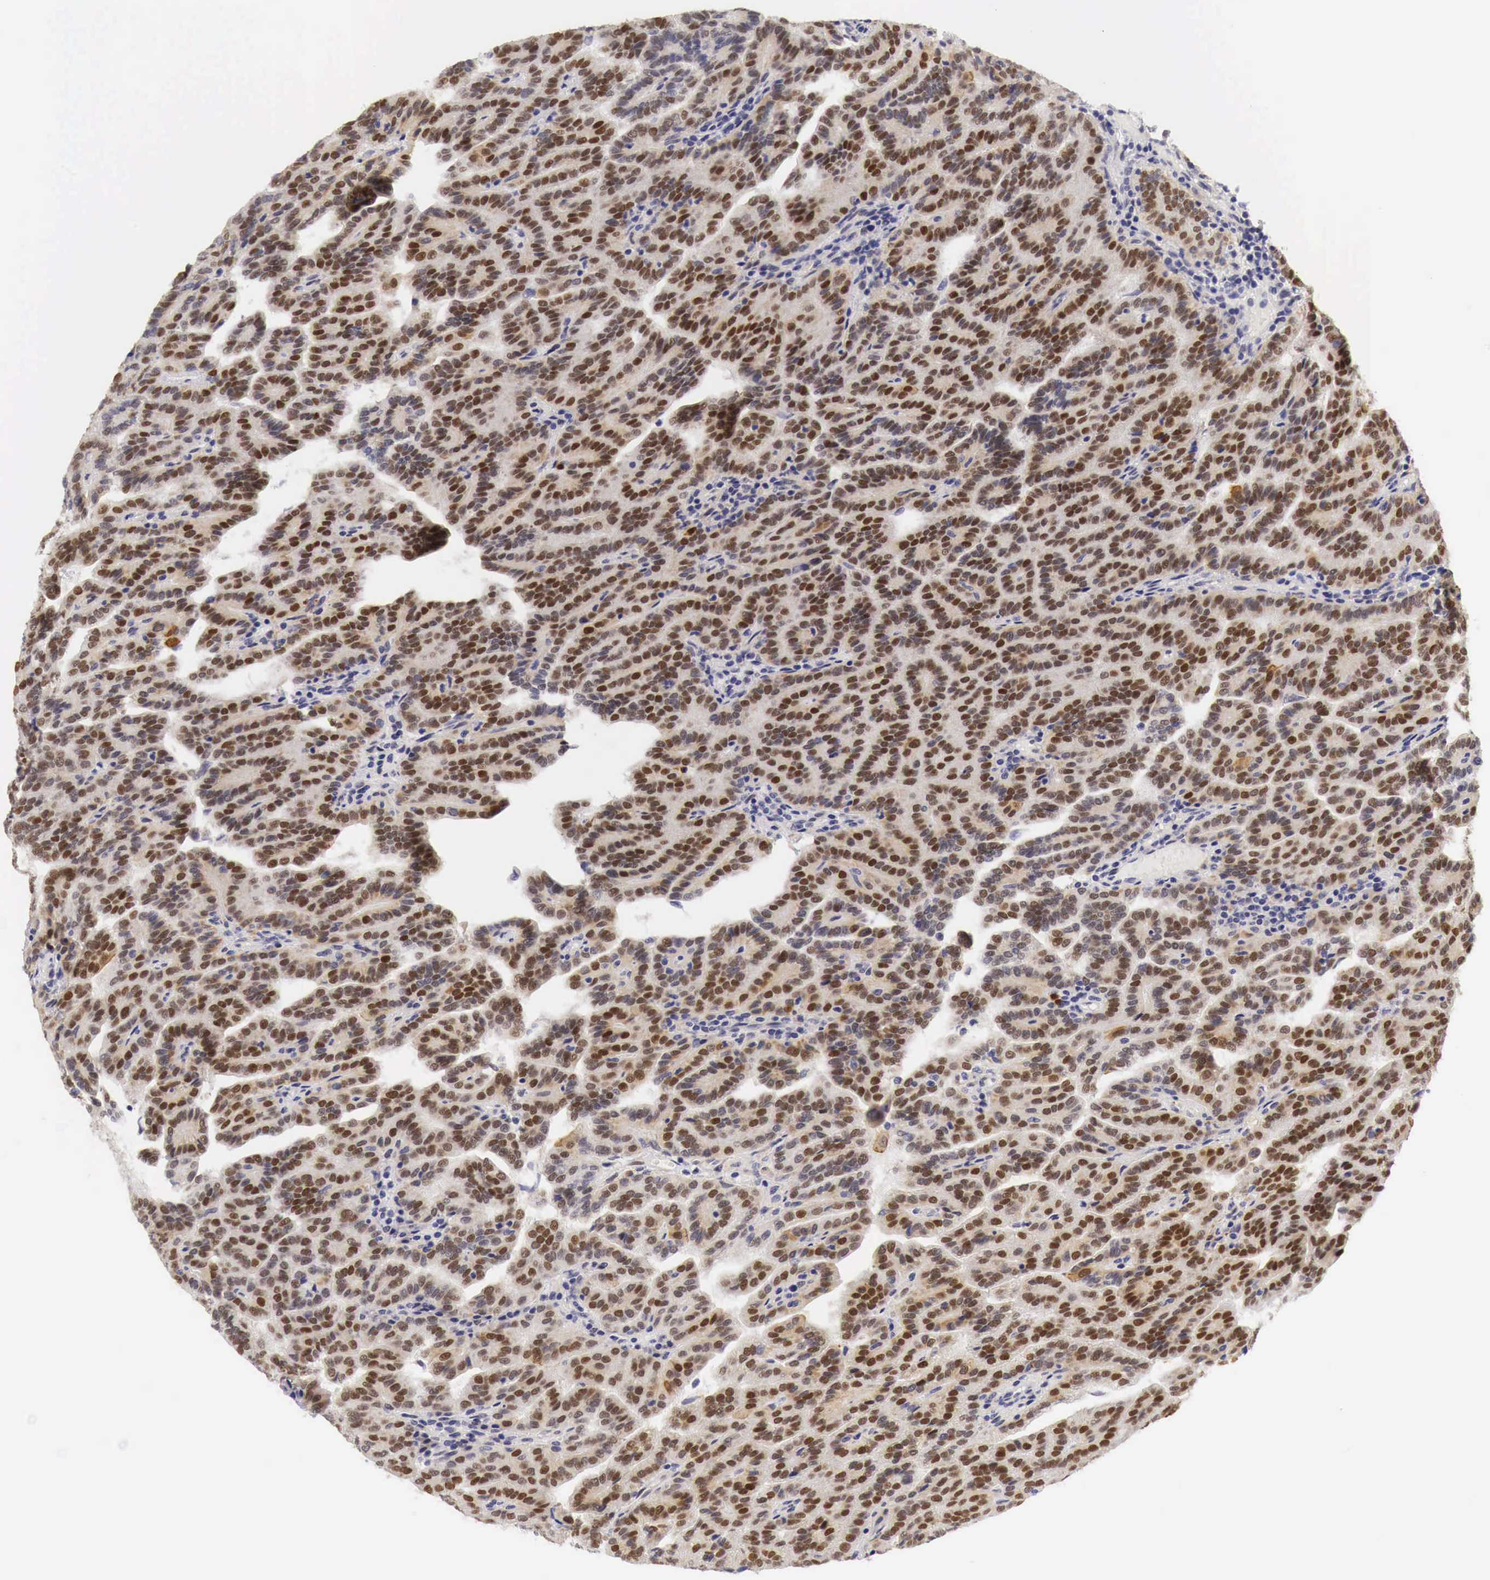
{"staining": {"intensity": "moderate", "quantity": "25%-75%", "location": "cytoplasmic/membranous,nuclear"}, "tissue": "renal cancer", "cell_type": "Tumor cells", "image_type": "cancer", "snomed": [{"axis": "morphology", "description": "Adenocarcinoma, NOS"}, {"axis": "topography", "description": "Kidney"}], "caption": "A high-resolution histopathology image shows immunohistochemistry (IHC) staining of renal cancer, which shows moderate cytoplasmic/membranous and nuclear positivity in approximately 25%-75% of tumor cells.", "gene": "CASP3", "patient": {"sex": "male", "age": 61}}